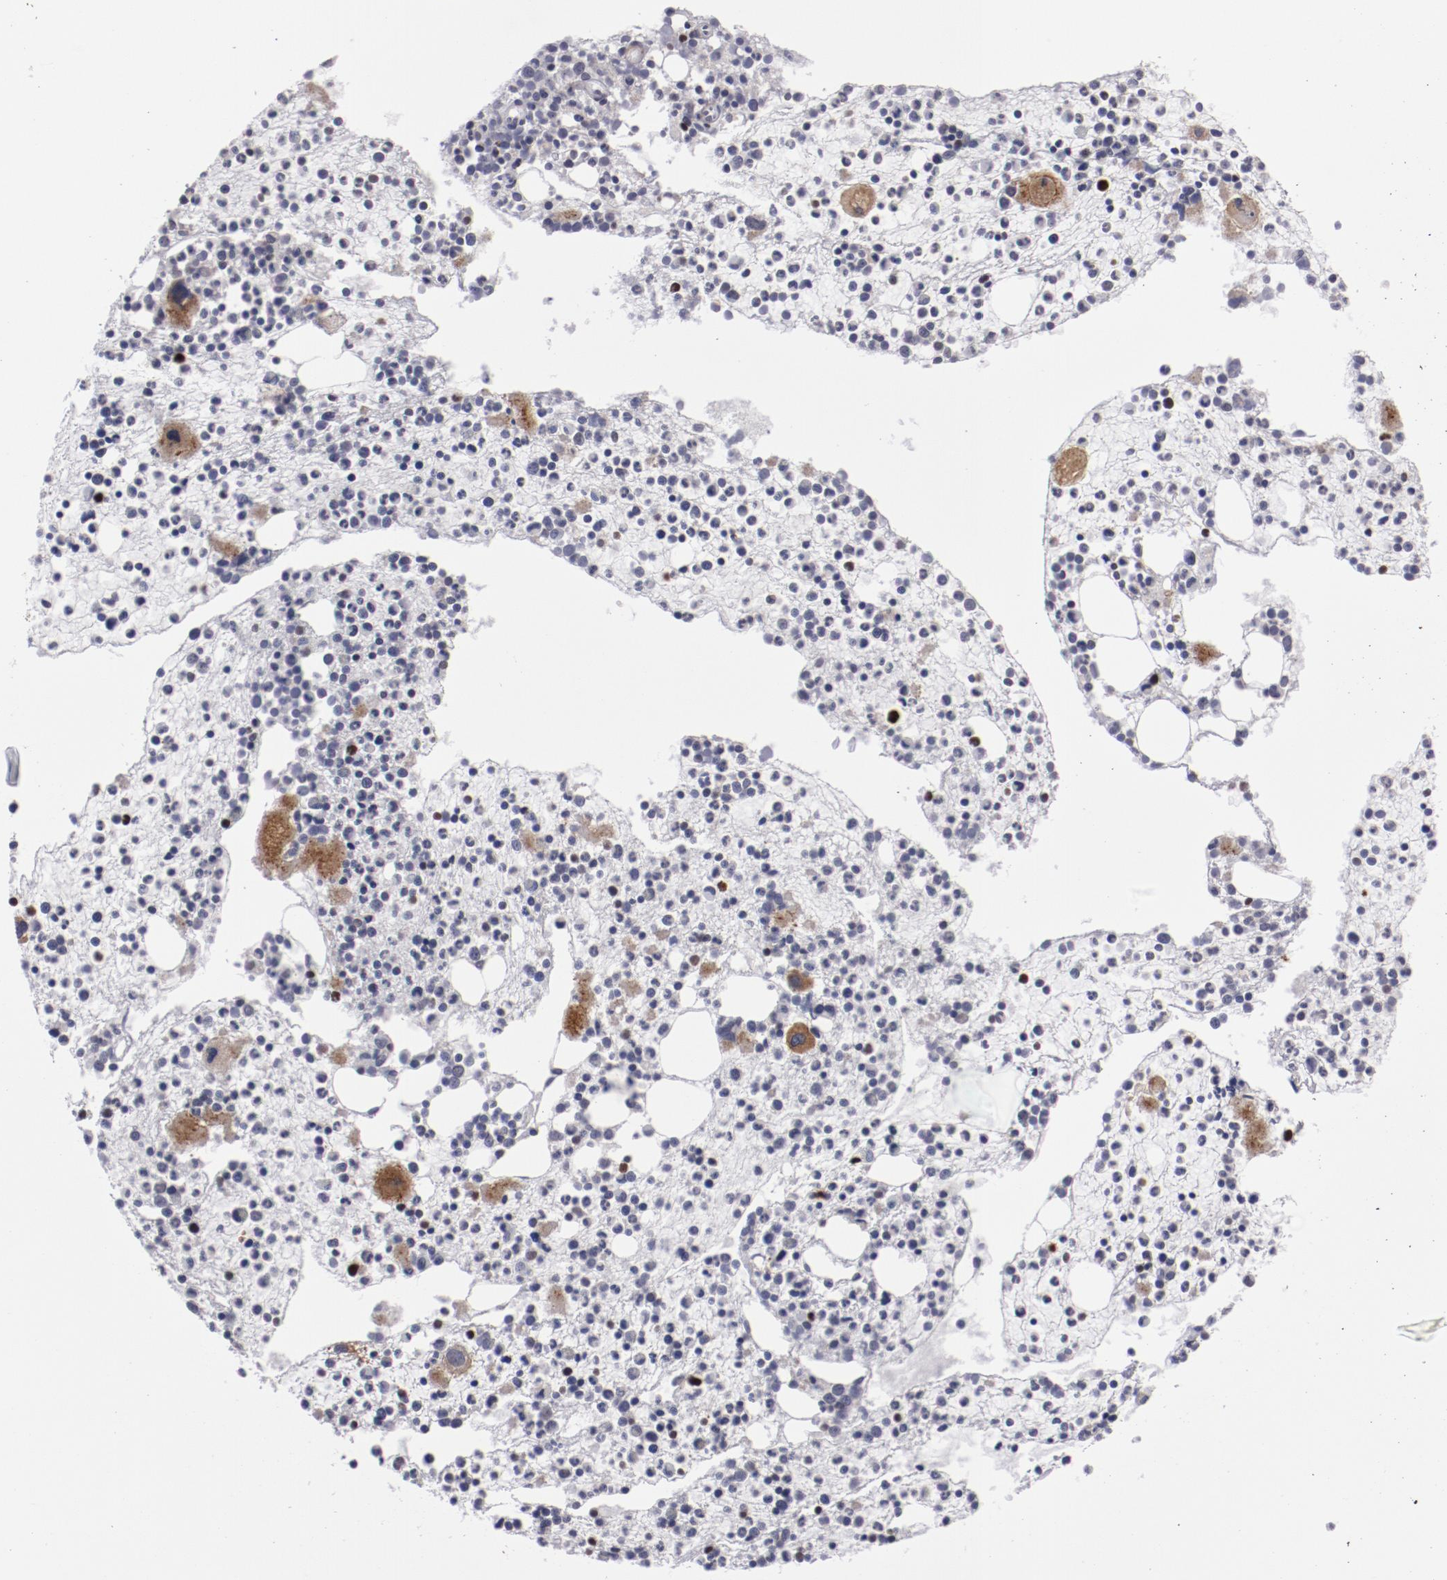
{"staining": {"intensity": "moderate", "quantity": ">75%", "location": "cytoplasmic/membranous"}, "tissue": "bone marrow", "cell_type": "Hematopoietic cells", "image_type": "normal", "snomed": [{"axis": "morphology", "description": "Normal tissue, NOS"}, {"axis": "topography", "description": "Bone marrow"}], "caption": "This image shows IHC staining of benign human bone marrow, with medium moderate cytoplasmic/membranous positivity in approximately >75% of hematopoietic cells.", "gene": "LEF1", "patient": {"sex": "male", "age": 15}}